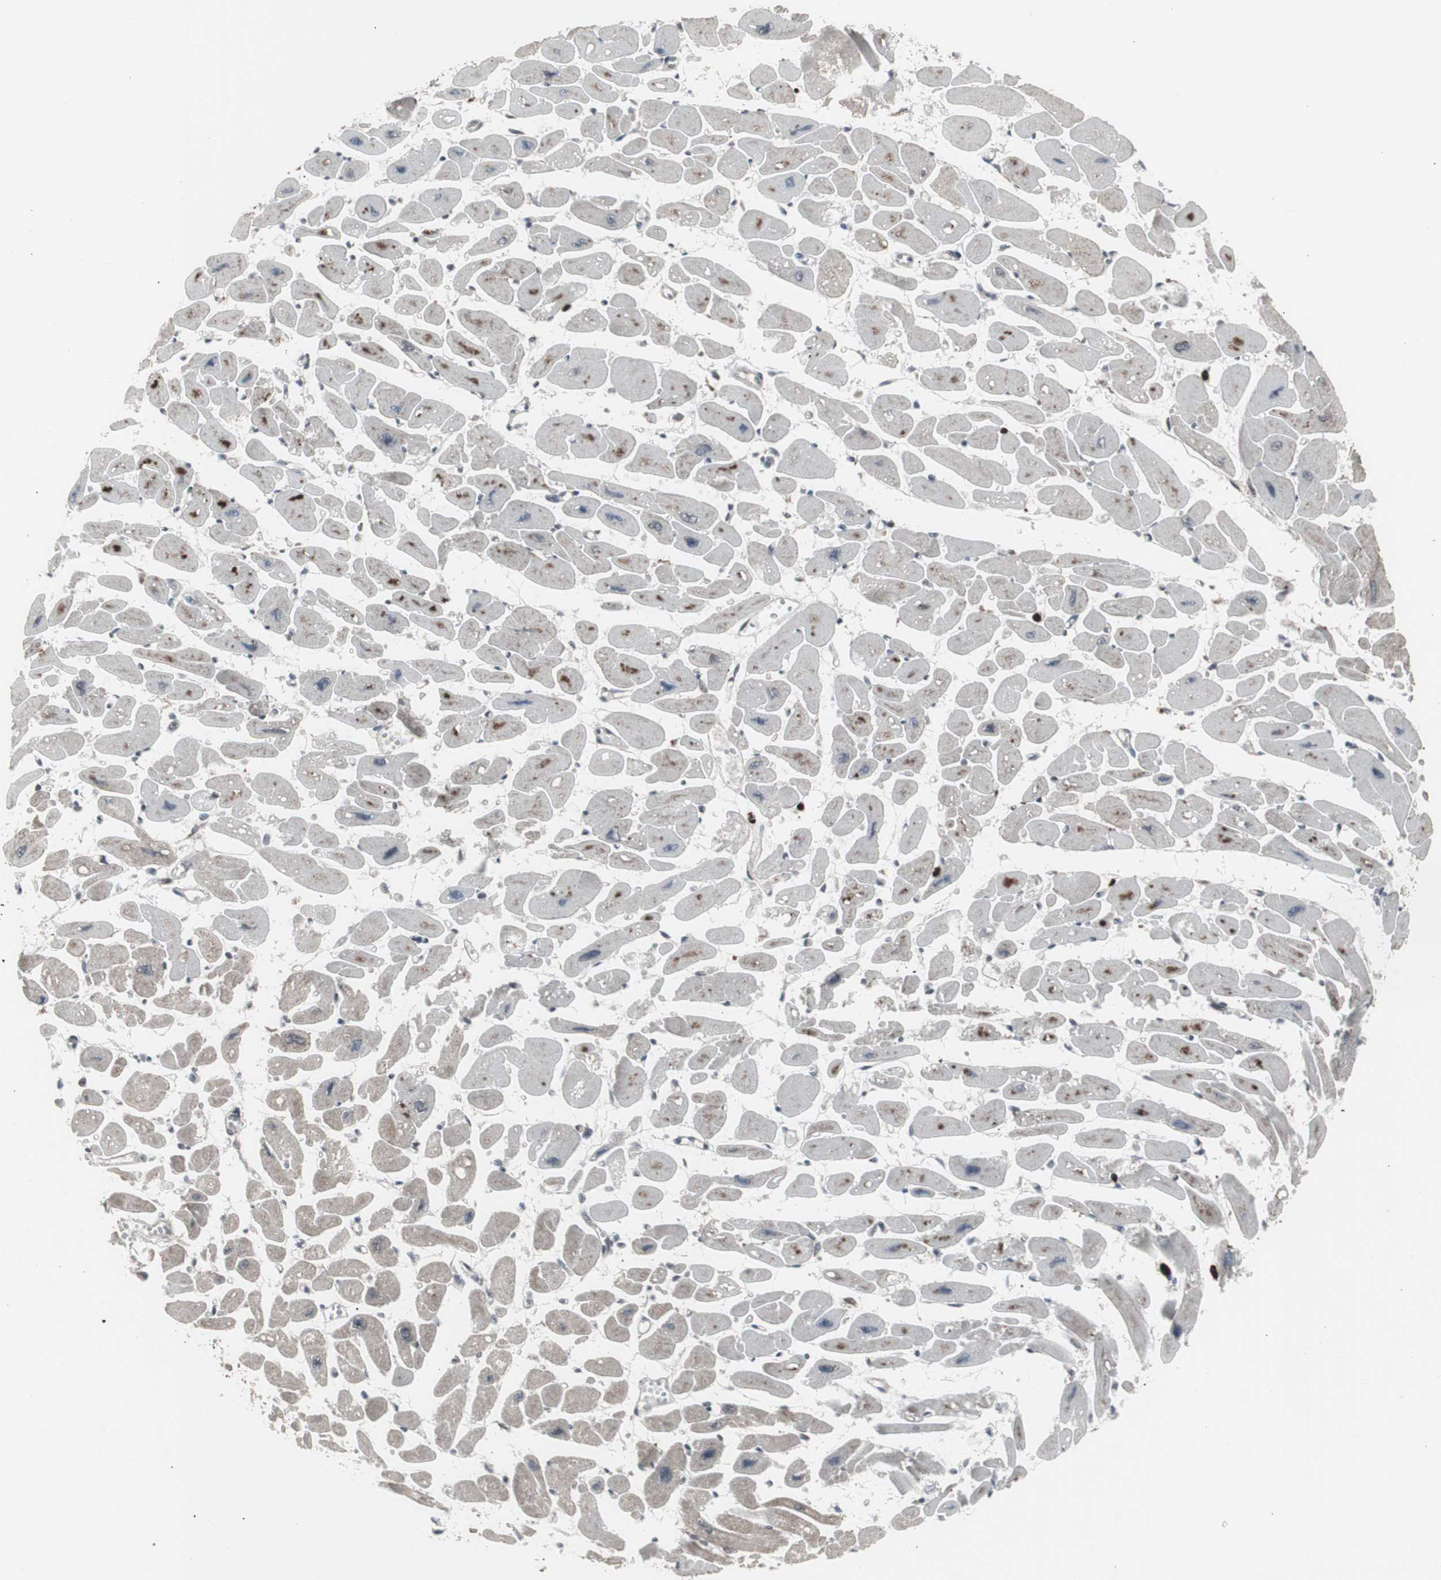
{"staining": {"intensity": "moderate", "quantity": "<25%", "location": "cytoplasmic/membranous"}, "tissue": "heart muscle", "cell_type": "Cardiomyocytes", "image_type": "normal", "snomed": [{"axis": "morphology", "description": "Normal tissue, NOS"}, {"axis": "topography", "description": "Heart"}], "caption": "IHC histopathology image of unremarkable heart muscle: human heart muscle stained using immunohistochemistry (IHC) shows low levels of moderate protein expression localized specifically in the cytoplasmic/membranous of cardiomyocytes, appearing as a cytoplasmic/membranous brown color.", "gene": "RXRA", "patient": {"sex": "female", "age": 54}}